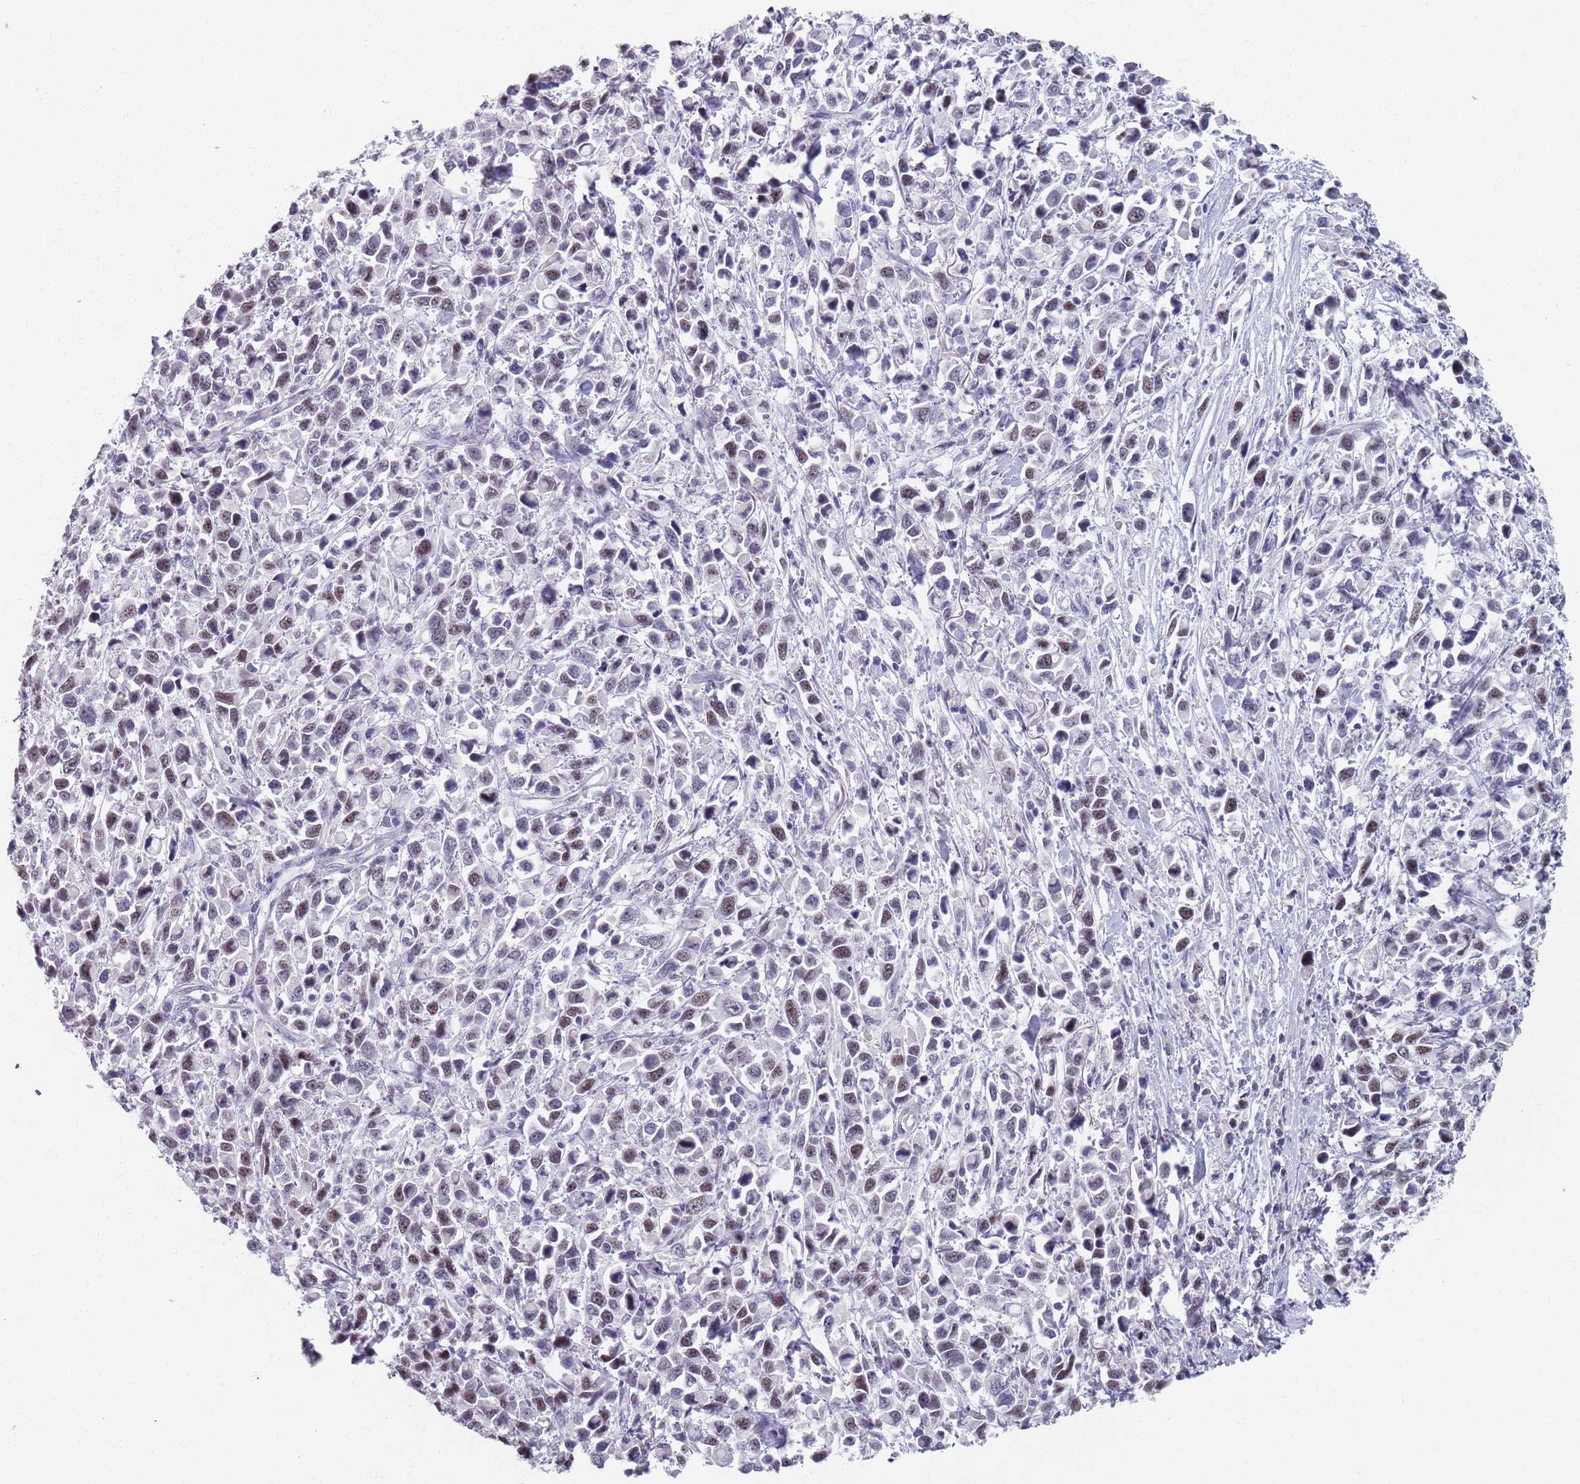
{"staining": {"intensity": "moderate", "quantity": "25%-75%", "location": "nuclear"}, "tissue": "stomach cancer", "cell_type": "Tumor cells", "image_type": "cancer", "snomed": [{"axis": "morphology", "description": "Adenocarcinoma, NOS"}, {"axis": "topography", "description": "Stomach"}], "caption": "DAB immunohistochemical staining of human stomach cancer exhibits moderate nuclear protein staining in about 25%-75% of tumor cells. (IHC, brightfield microscopy, high magnification).", "gene": "SAMD1", "patient": {"sex": "female", "age": 81}}